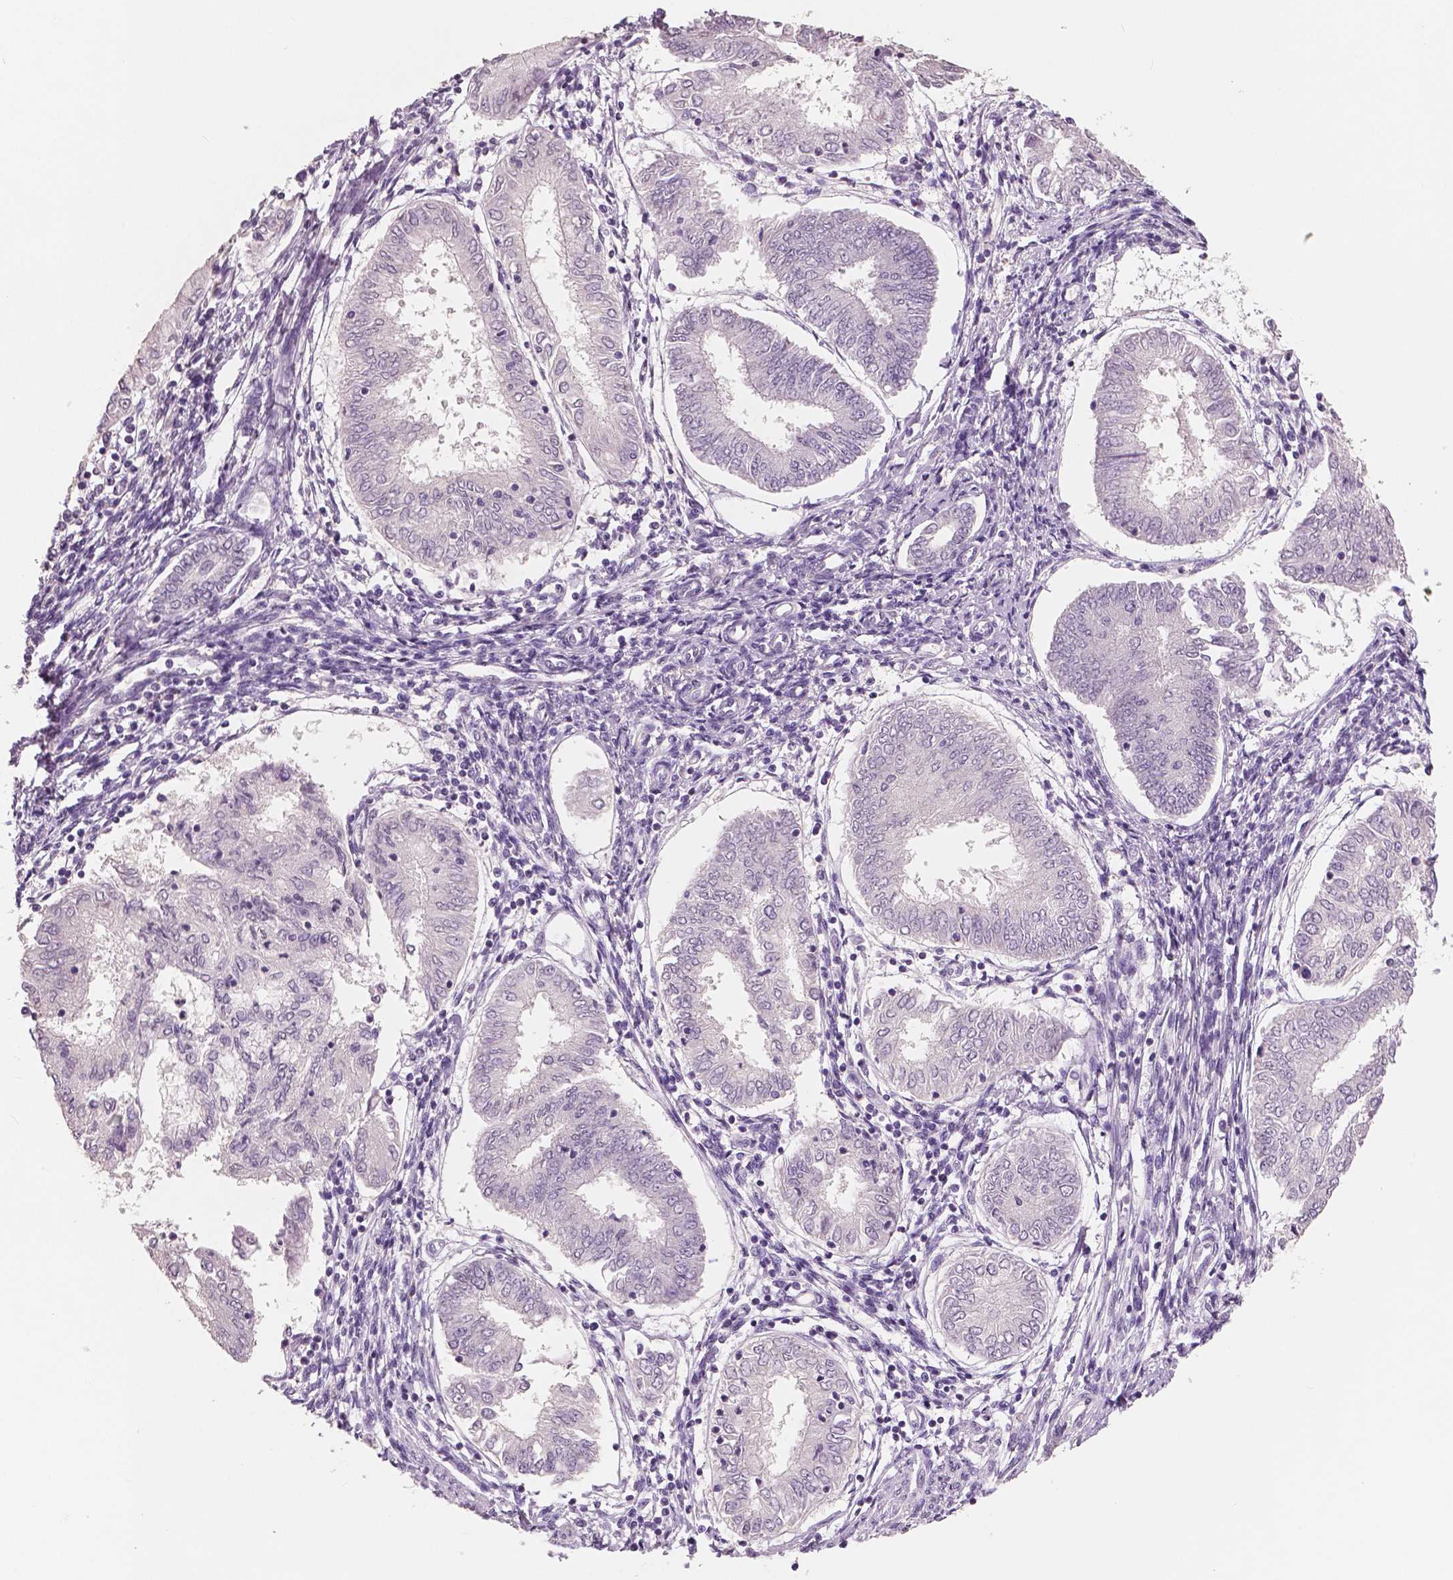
{"staining": {"intensity": "negative", "quantity": "none", "location": "none"}, "tissue": "endometrial cancer", "cell_type": "Tumor cells", "image_type": "cancer", "snomed": [{"axis": "morphology", "description": "Adenocarcinoma, NOS"}, {"axis": "topography", "description": "Endometrium"}], "caption": "This photomicrograph is of endometrial cancer (adenocarcinoma) stained with immunohistochemistry to label a protein in brown with the nuclei are counter-stained blue. There is no positivity in tumor cells. The staining is performed using DAB (3,3'-diaminobenzidine) brown chromogen with nuclei counter-stained in using hematoxylin.", "gene": "NECAB1", "patient": {"sex": "female", "age": 68}}